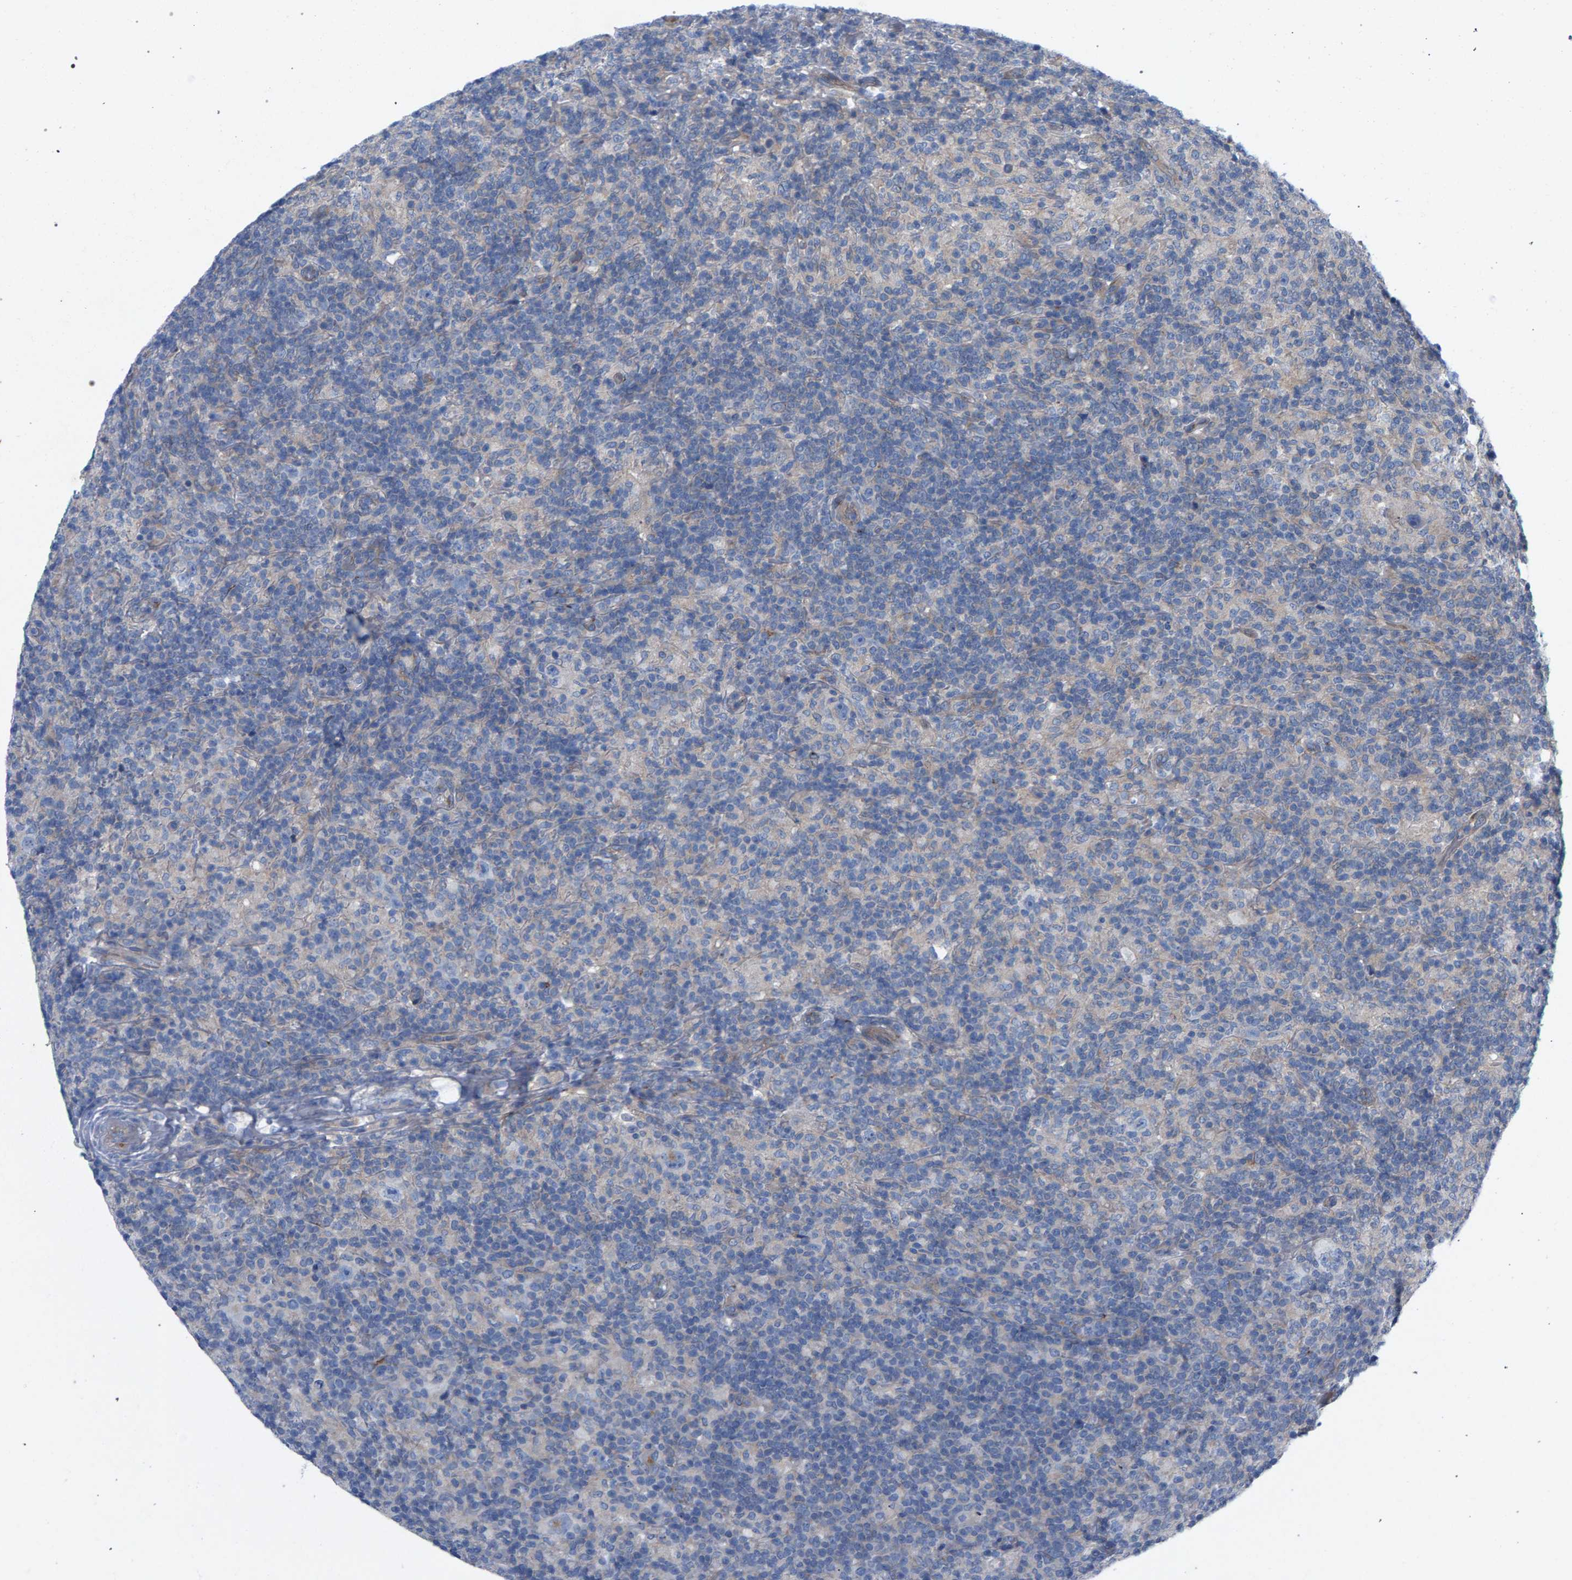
{"staining": {"intensity": "weak", "quantity": "<25%", "location": "cytoplasmic/membranous"}, "tissue": "lymphoma", "cell_type": "Tumor cells", "image_type": "cancer", "snomed": [{"axis": "morphology", "description": "Hodgkin's disease, NOS"}, {"axis": "topography", "description": "Lymph node"}], "caption": "Immunohistochemistry micrograph of neoplastic tissue: Hodgkin's disease stained with DAB exhibits no significant protein staining in tumor cells.", "gene": "MAMDC2", "patient": {"sex": "male", "age": 70}}